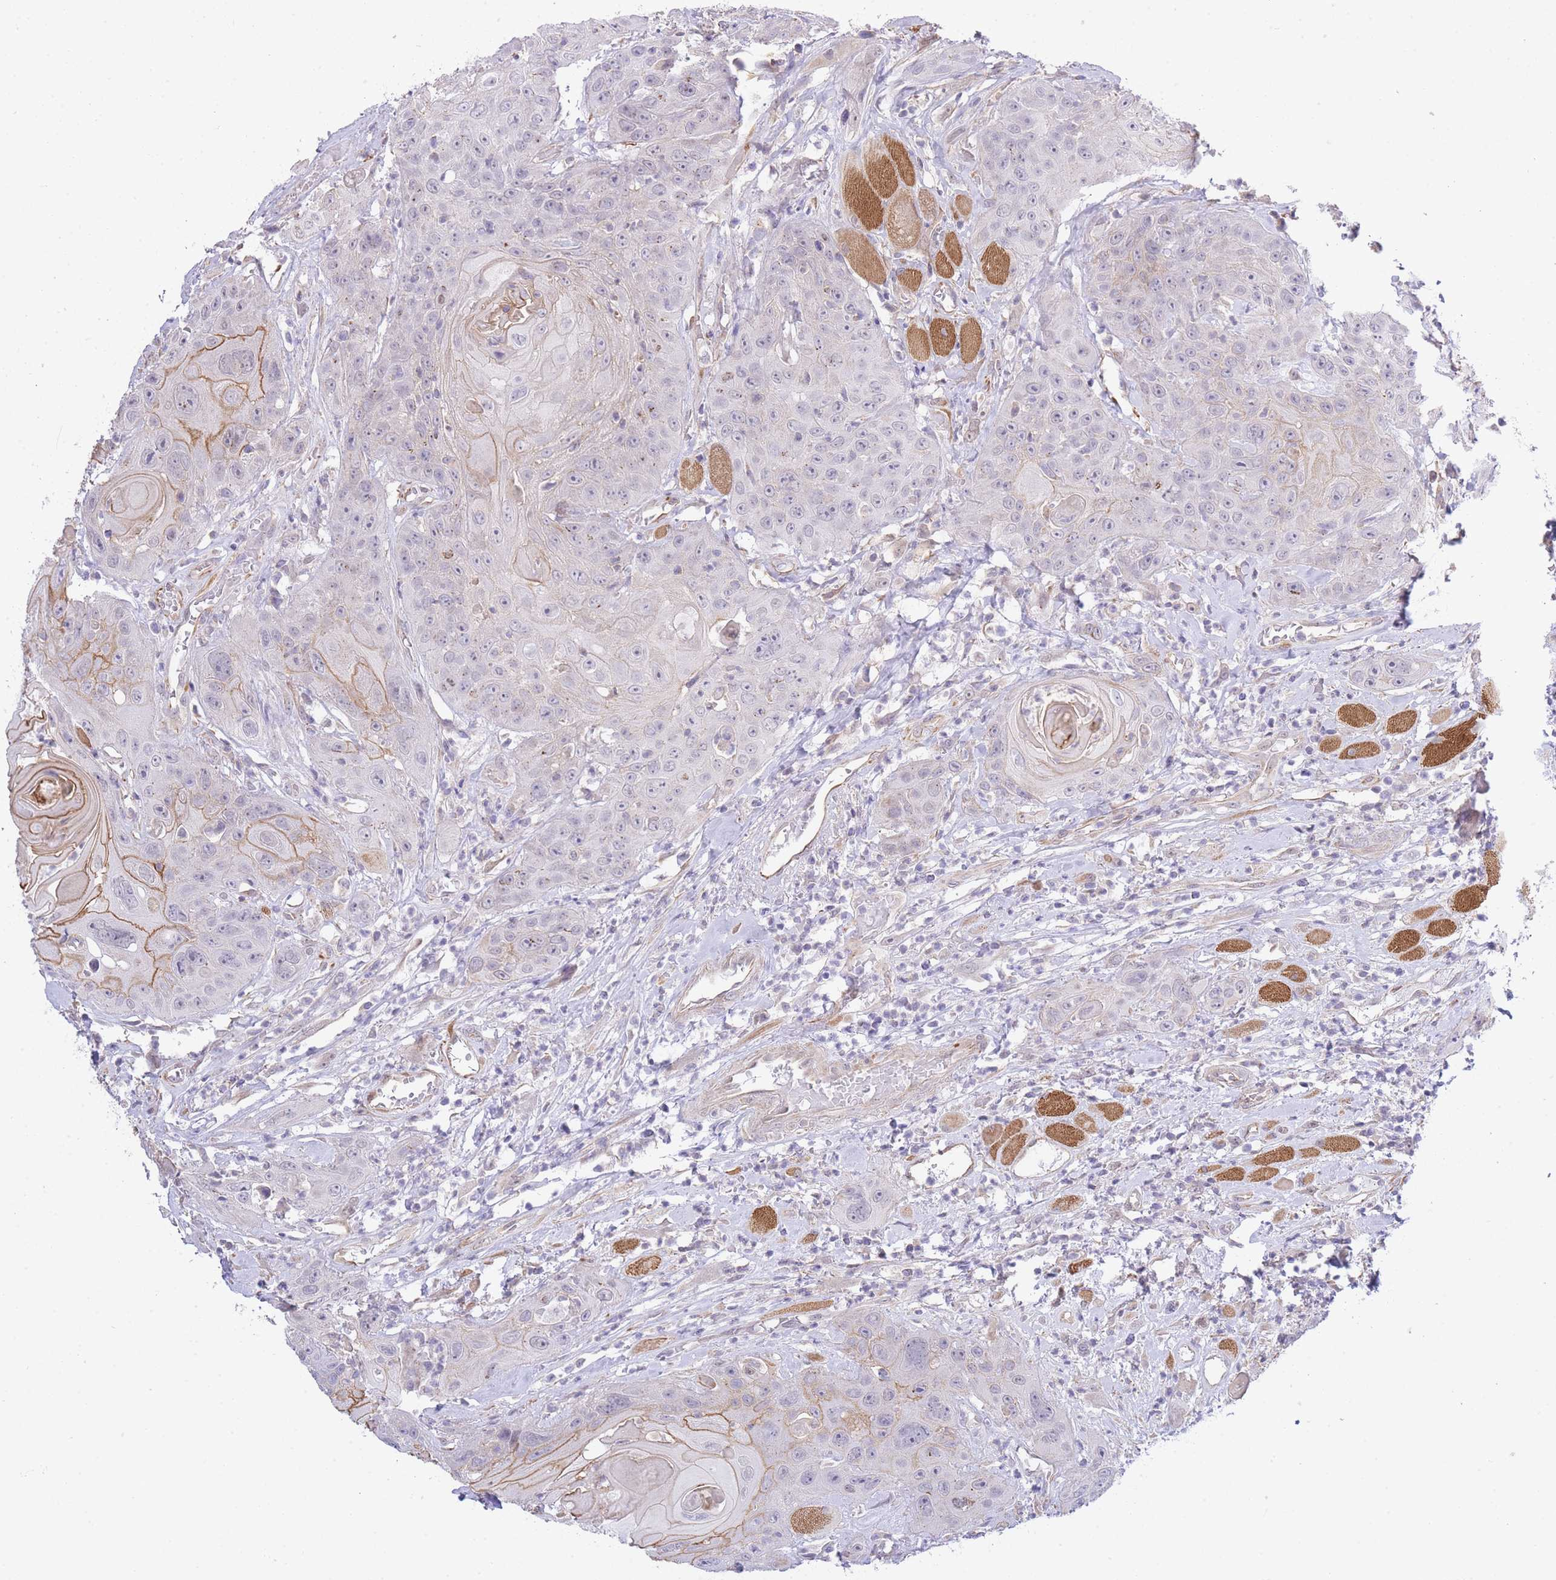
{"staining": {"intensity": "negative", "quantity": "none", "location": "none"}, "tissue": "head and neck cancer", "cell_type": "Tumor cells", "image_type": "cancer", "snomed": [{"axis": "morphology", "description": "Squamous cell carcinoma, NOS"}, {"axis": "topography", "description": "Head-Neck"}], "caption": "A photomicrograph of head and neck squamous cell carcinoma stained for a protein shows no brown staining in tumor cells. (Stains: DAB IHC with hematoxylin counter stain, Microscopy: brightfield microscopy at high magnification).", "gene": "CTBP1", "patient": {"sex": "female", "age": 59}}